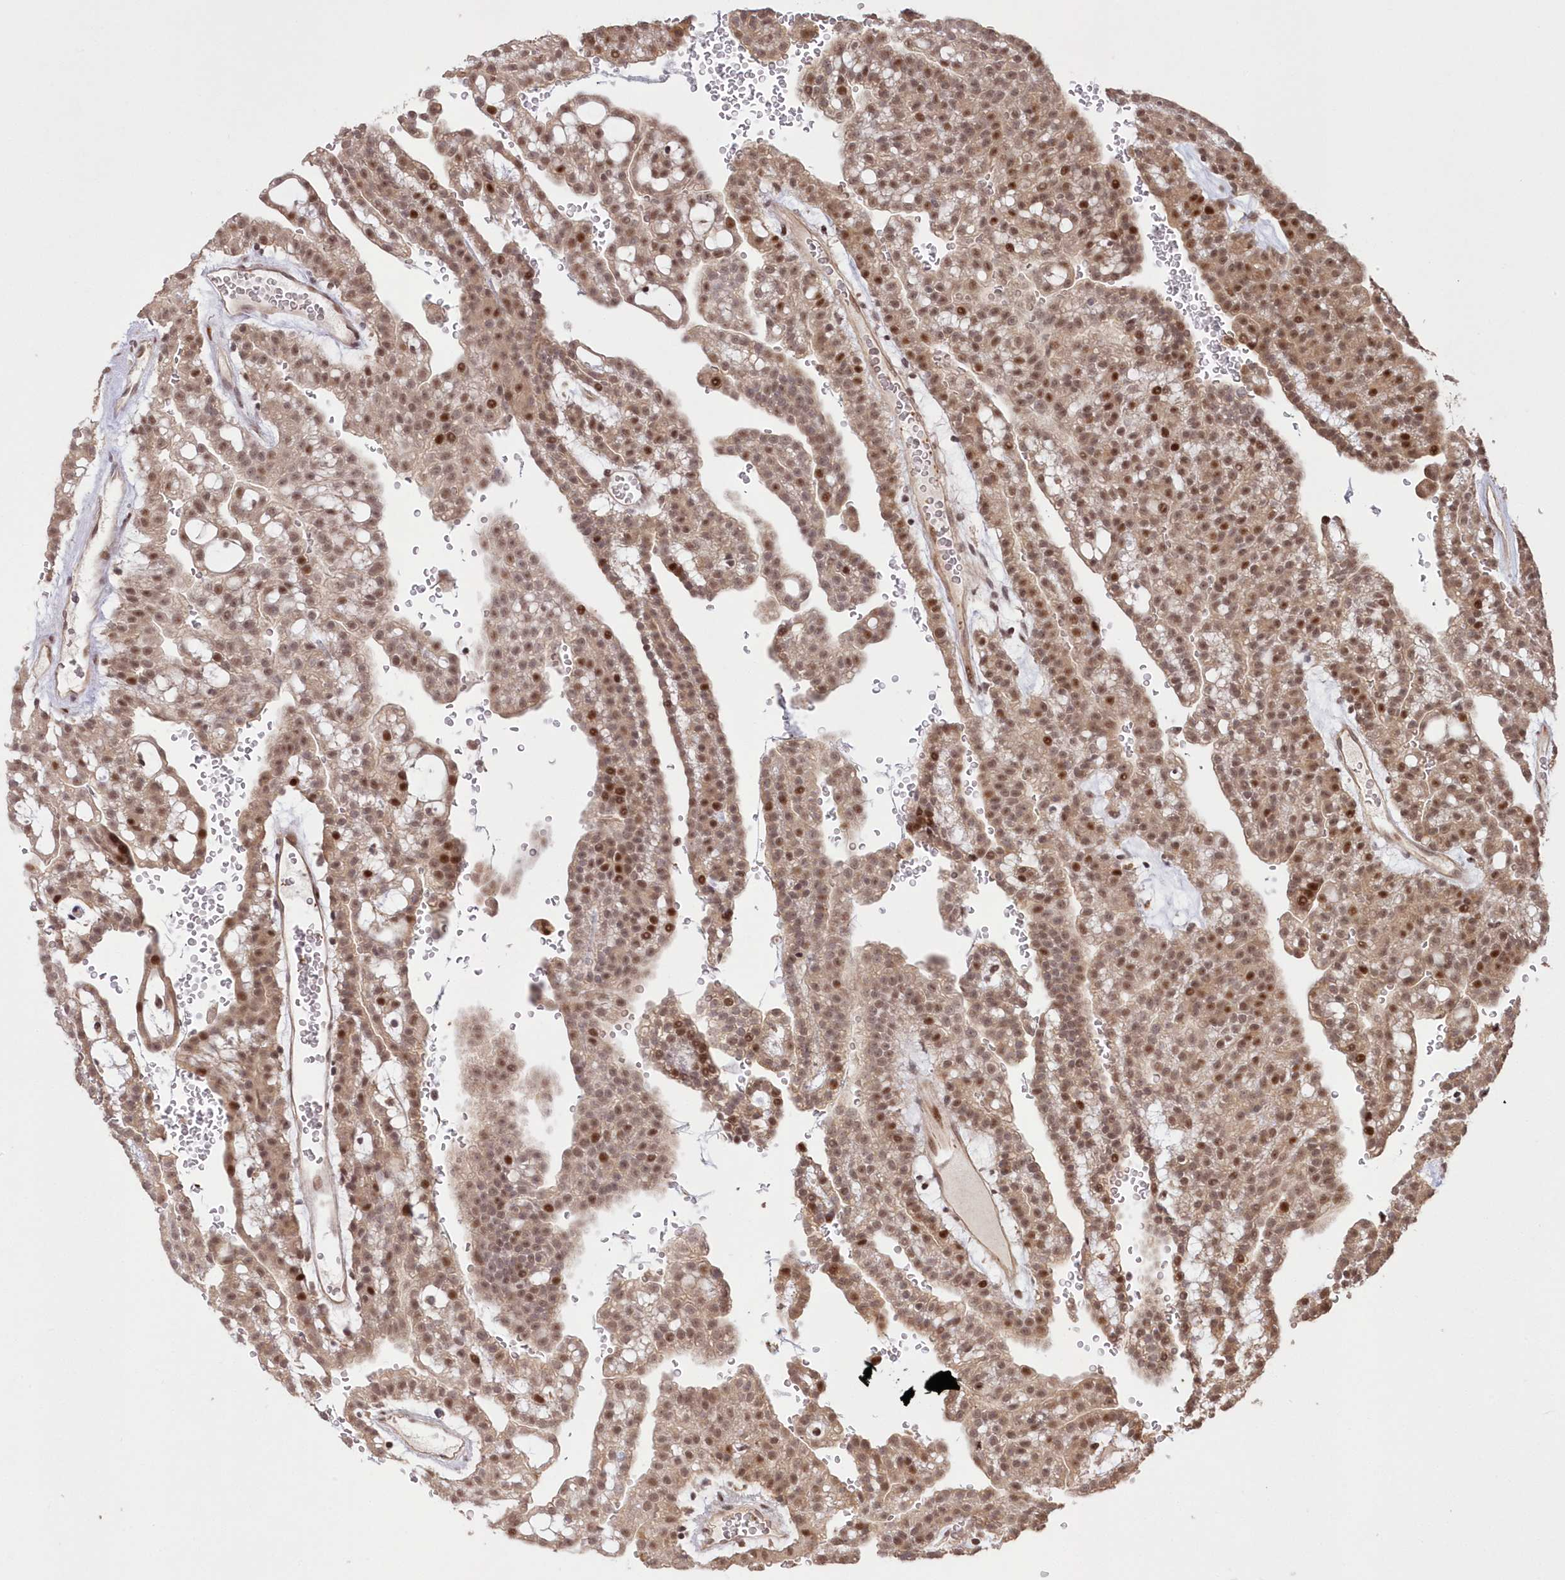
{"staining": {"intensity": "moderate", "quantity": ">75%", "location": "cytoplasmic/membranous,nuclear"}, "tissue": "renal cancer", "cell_type": "Tumor cells", "image_type": "cancer", "snomed": [{"axis": "morphology", "description": "Adenocarcinoma, NOS"}, {"axis": "topography", "description": "Kidney"}], "caption": "There is medium levels of moderate cytoplasmic/membranous and nuclear positivity in tumor cells of renal adenocarcinoma, as demonstrated by immunohistochemical staining (brown color).", "gene": "WBP1L", "patient": {"sex": "male", "age": 63}}